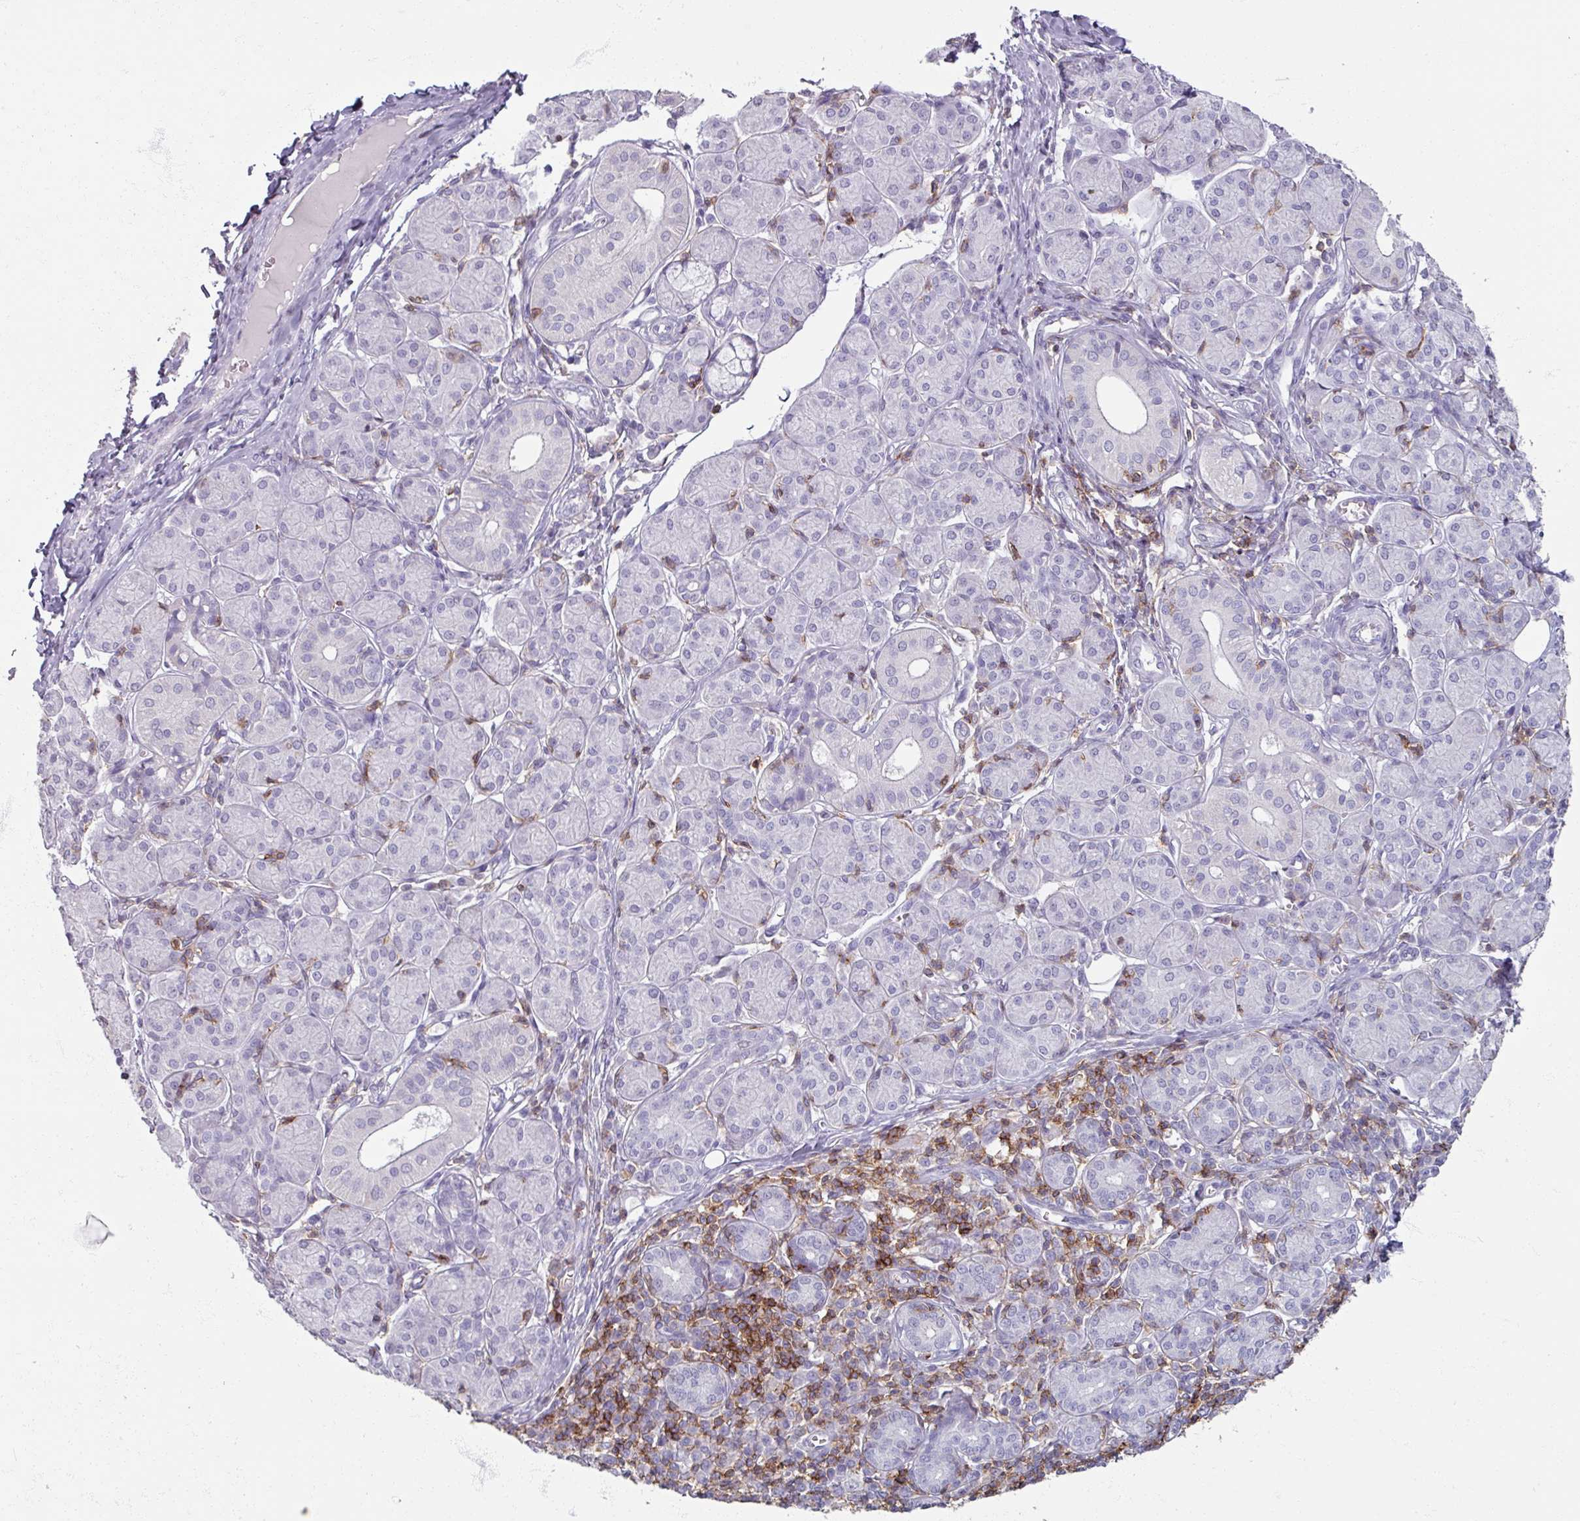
{"staining": {"intensity": "negative", "quantity": "none", "location": "none"}, "tissue": "salivary gland", "cell_type": "Glandular cells", "image_type": "normal", "snomed": [{"axis": "morphology", "description": "Normal tissue, NOS"}, {"axis": "morphology", "description": "Inflammation, NOS"}, {"axis": "topography", "description": "Lymph node"}, {"axis": "topography", "description": "Salivary gland"}], "caption": "High power microscopy image of an immunohistochemistry image of benign salivary gland, revealing no significant positivity in glandular cells.", "gene": "PTPRC", "patient": {"sex": "male", "age": 3}}